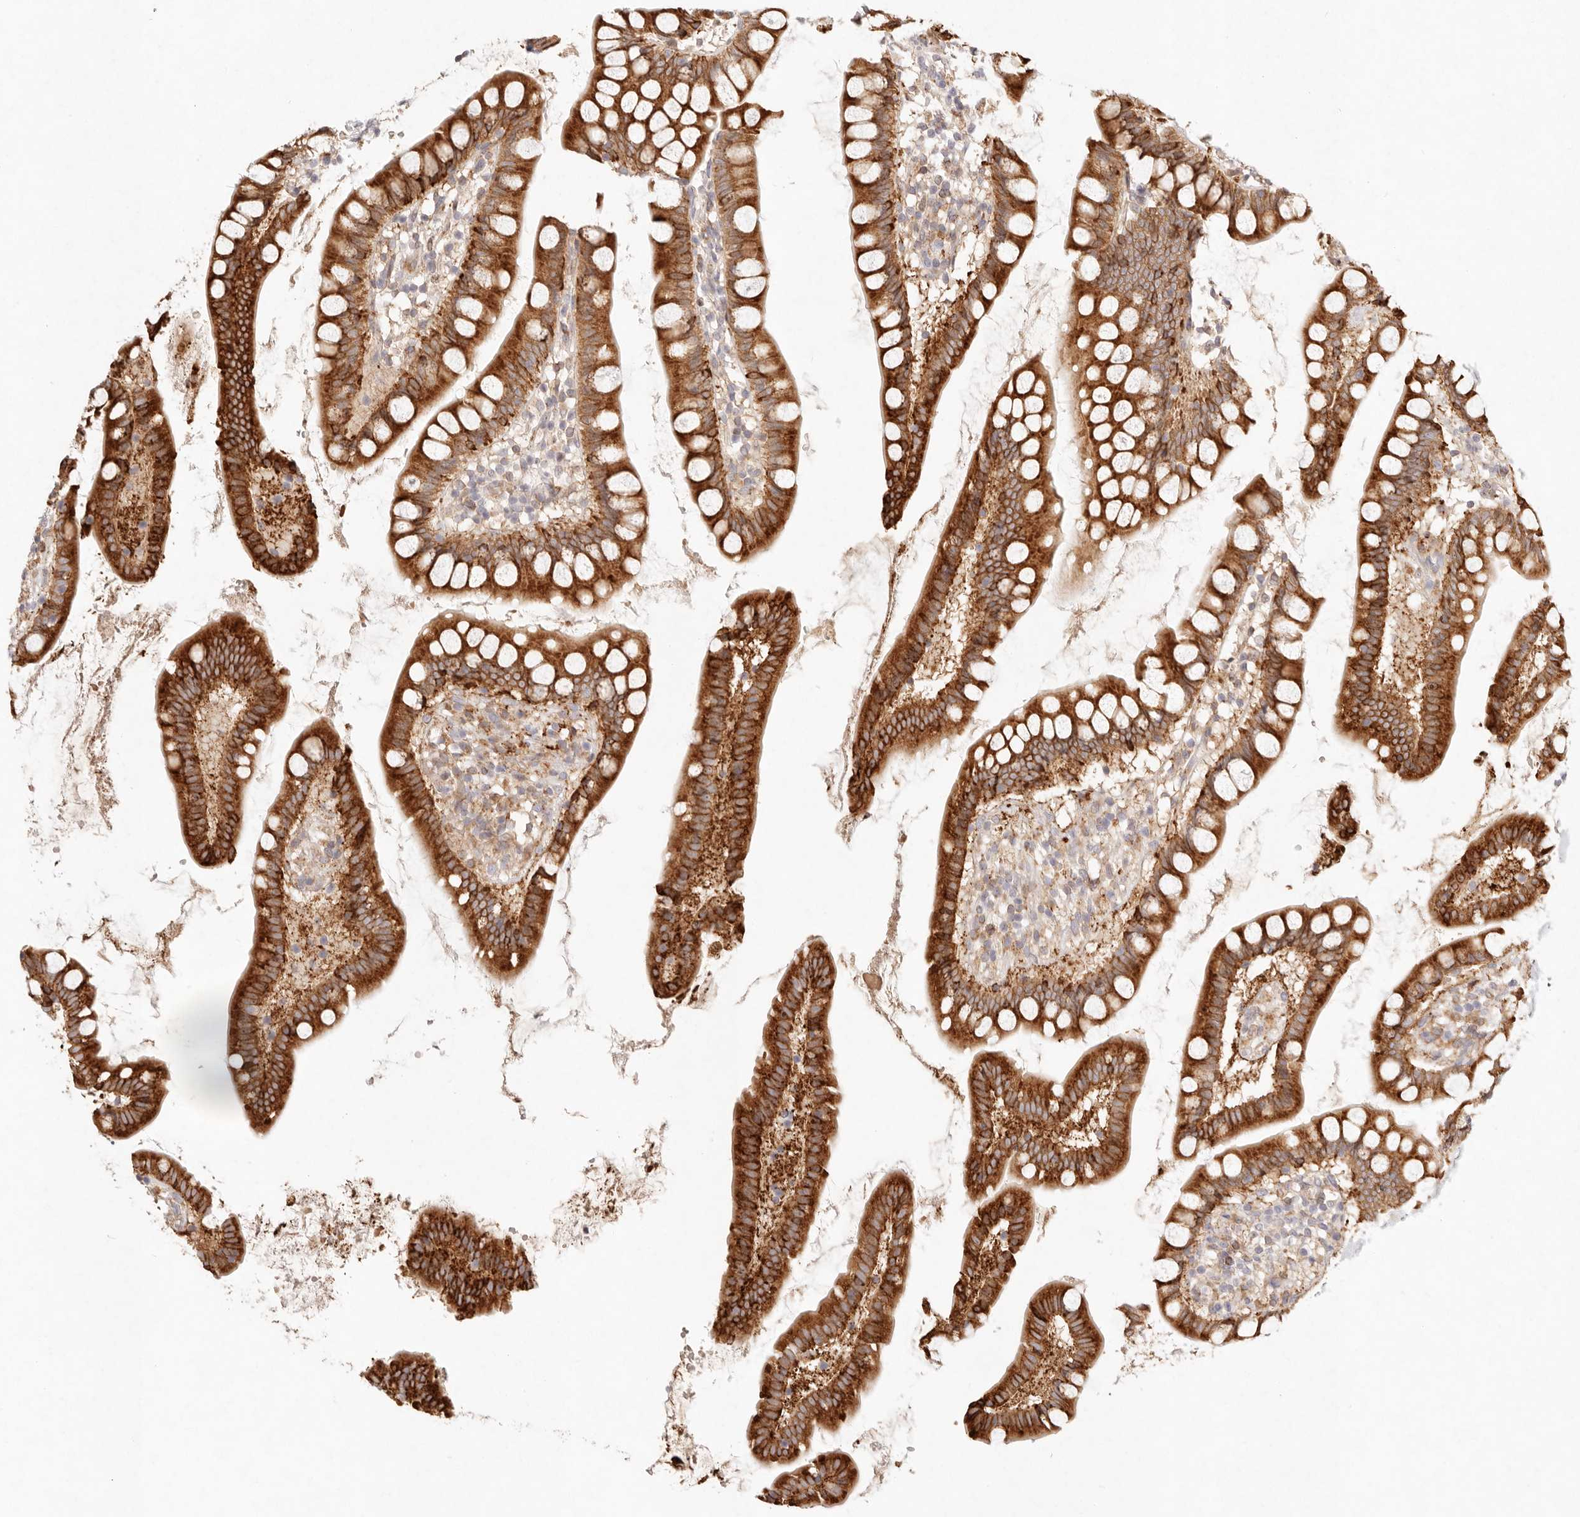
{"staining": {"intensity": "strong", "quantity": ">75%", "location": "cytoplasmic/membranous"}, "tissue": "small intestine", "cell_type": "Glandular cells", "image_type": "normal", "snomed": [{"axis": "morphology", "description": "Normal tissue, NOS"}, {"axis": "topography", "description": "Small intestine"}], "caption": "Normal small intestine was stained to show a protein in brown. There is high levels of strong cytoplasmic/membranous staining in approximately >75% of glandular cells.", "gene": "C1orf127", "patient": {"sex": "female", "age": 84}}